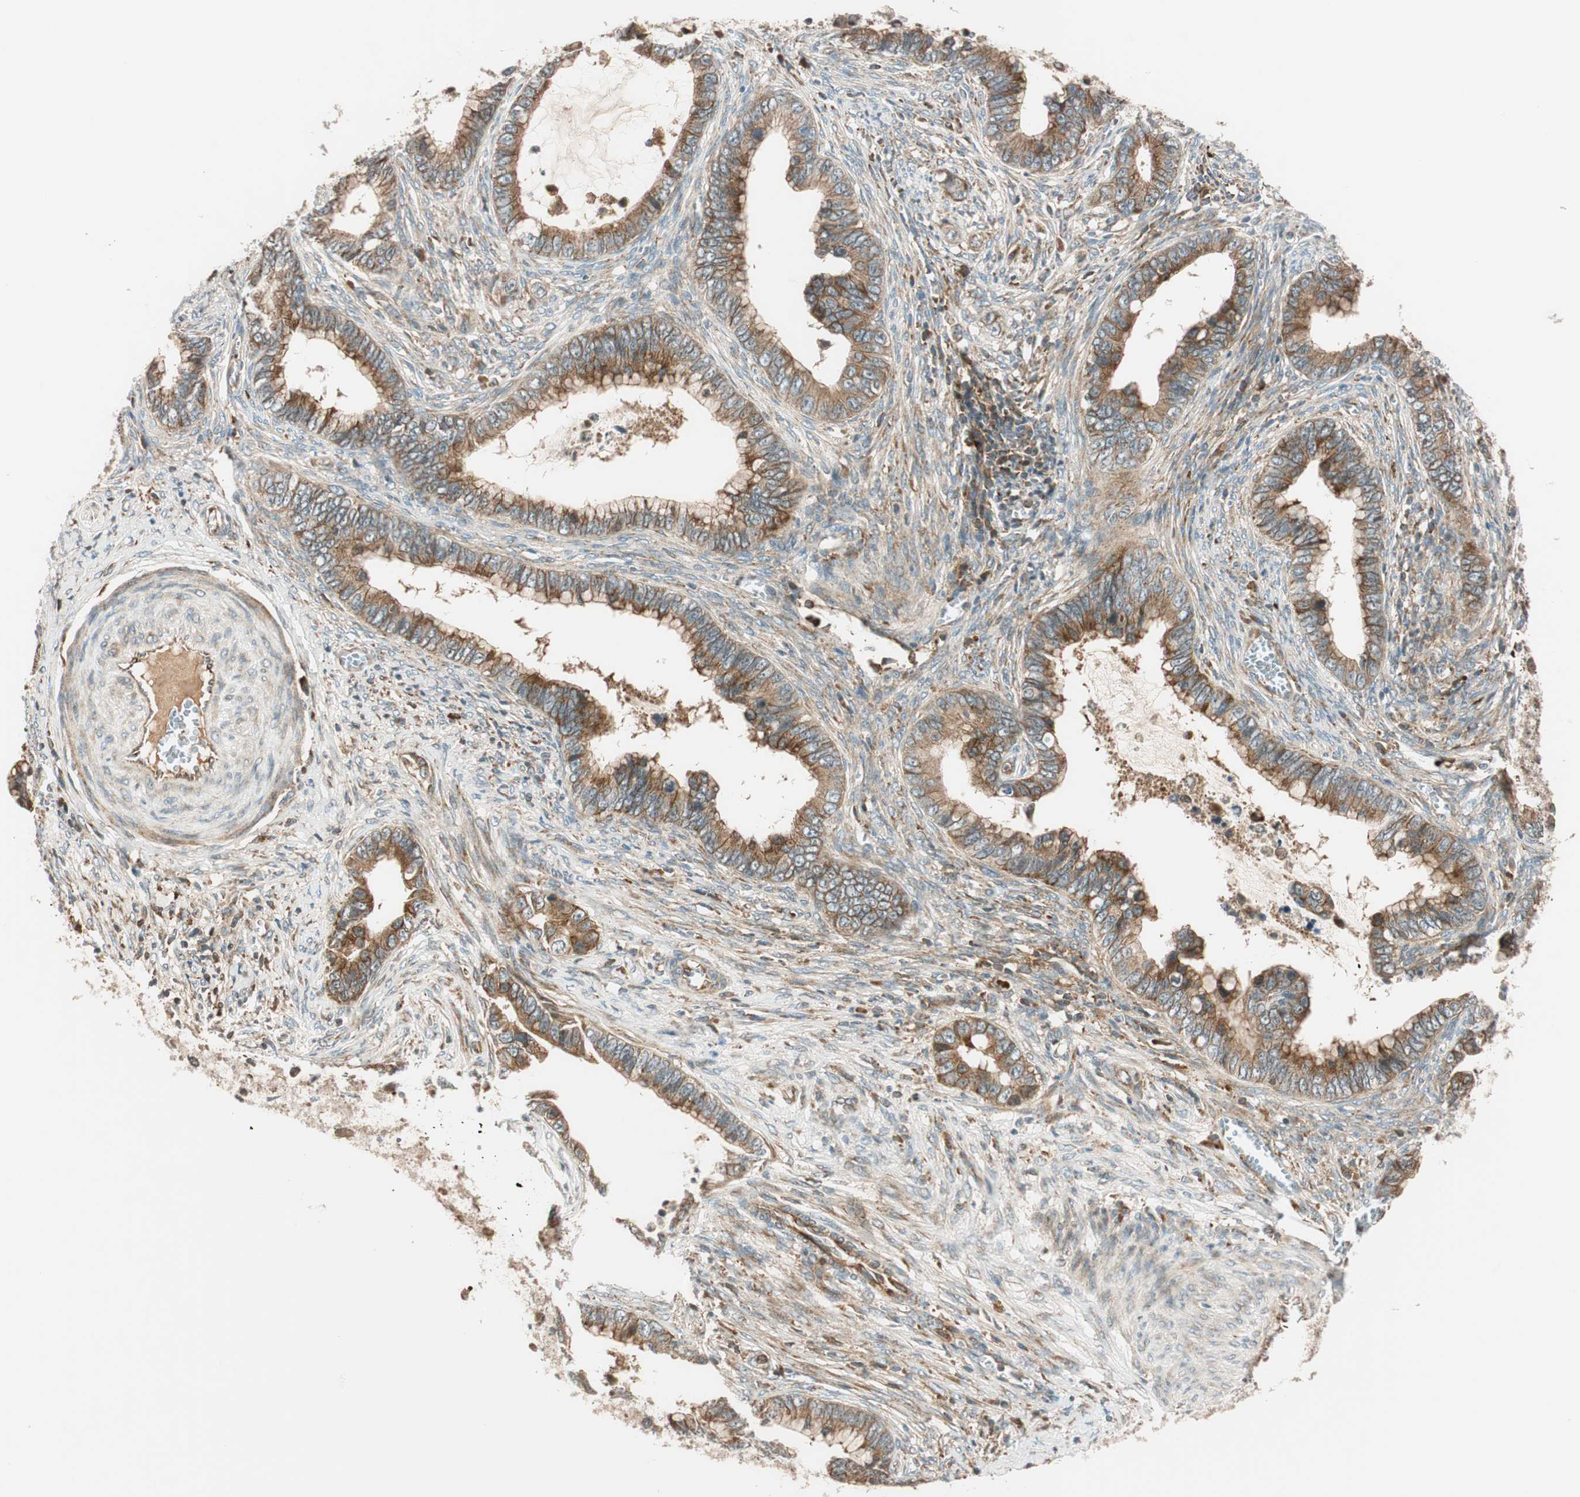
{"staining": {"intensity": "strong", "quantity": ">75%", "location": "cytoplasmic/membranous"}, "tissue": "cervical cancer", "cell_type": "Tumor cells", "image_type": "cancer", "snomed": [{"axis": "morphology", "description": "Adenocarcinoma, NOS"}, {"axis": "topography", "description": "Cervix"}], "caption": "Protein positivity by IHC shows strong cytoplasmic/membranous expression in approximately >75% of tumor cells in adenocarcinoma (cervical).", "gene": "ABI1", "patient": {"sex": "female", "age": 44}}